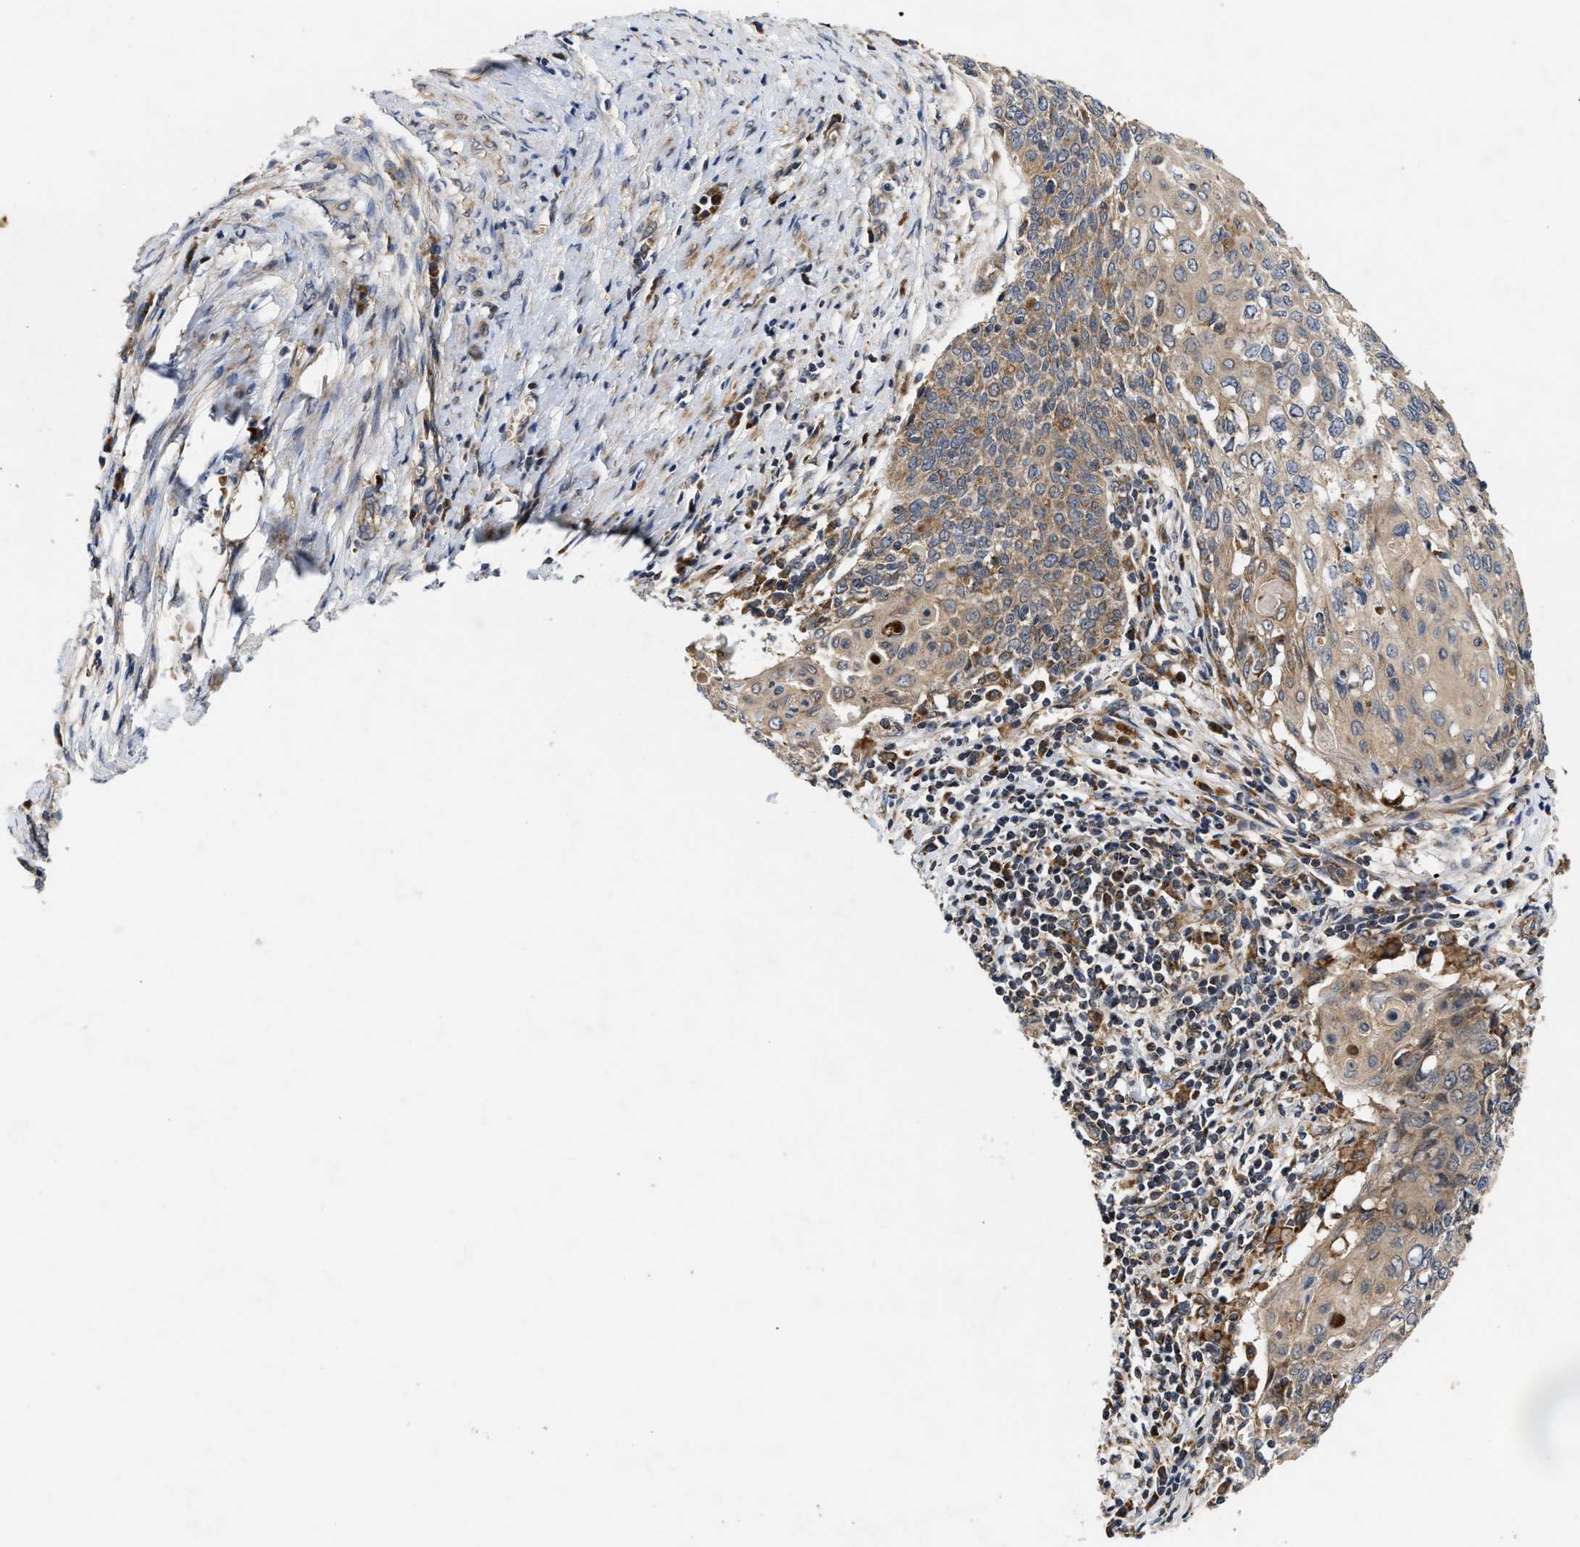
{"staining": {"intensity": "moderate", "quantity": ">75%", "location": "cytoplasmic/membranous"}, "tissue": "cervical cancer", "cell_type": "Tumor cells", "image_type": "cancer", "snomed": [{"axis": "morphology", "description": "Squamous cell carcinoma, NOS"}, {"axis": "topography", "description": "Cervix"}], "caption": "The image exhibits staining of squamous cell carcinoma (cervical), revealing moderate cytoplasmic/membranous protein expression (brown color) within tumor cells. Using DAB (brown) and hematoxylin (blue) stains, captured at high magnification using brightfield microscopy.", "gene": "EFNA4", "patient": {"sex": "female", "age": 39}}